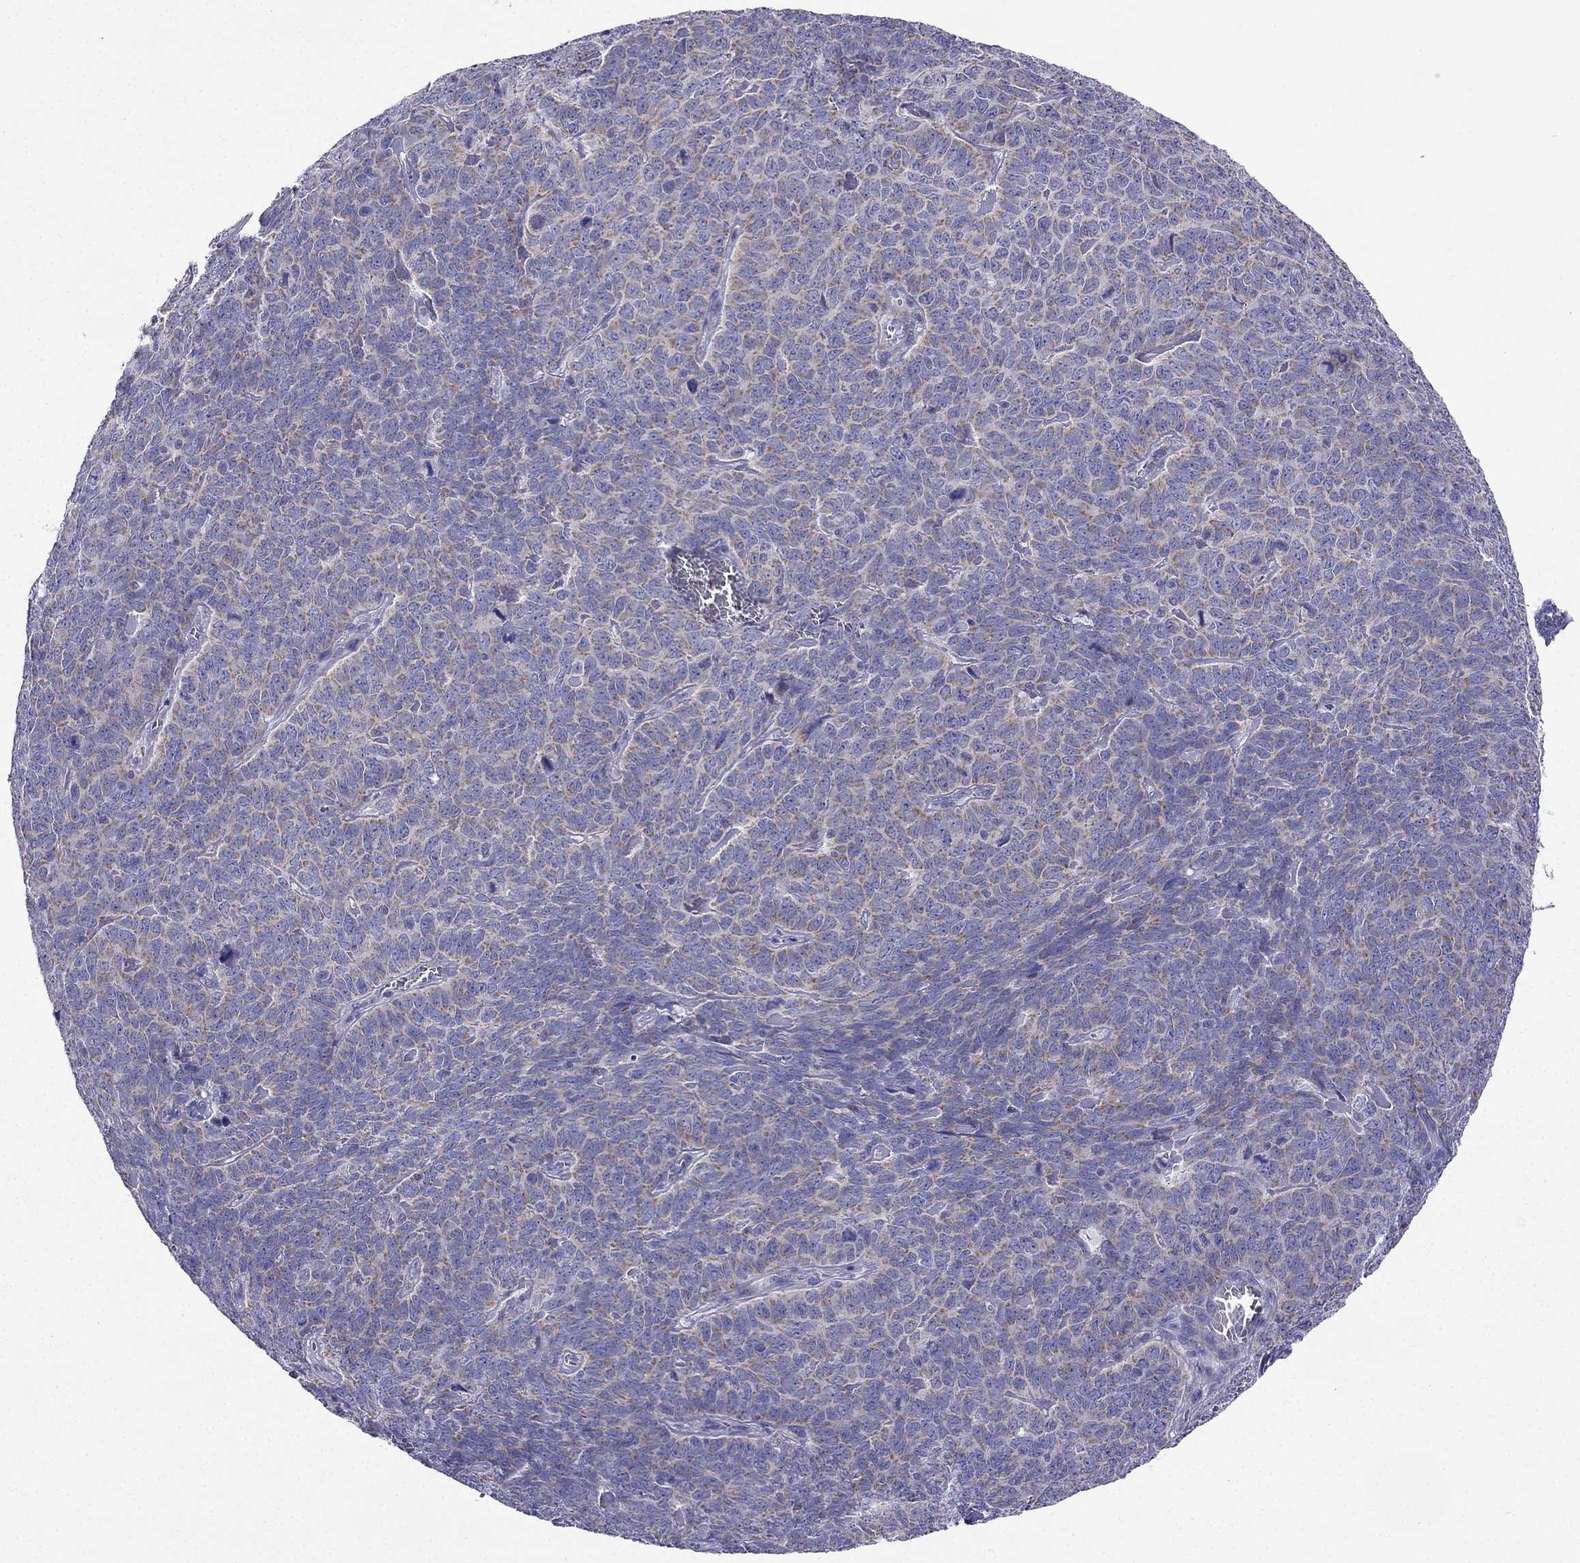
{"staining": {"intensity": "negative", "quantity": "none", "location": "none"}, "tissue": "skin cancer", "cell_type": "Tumor cells", "image_type": "cancer", "snomed": [{"axis": "morphology", "description": "Squamous cell carcinoma, NOS"}, {"axis": "topography", "description": "Skin"}, {"axis": "topography", "description": "Anal"}], "caption": "A high-resolution photomicrograph shows immunohistochemistry (IHC) staining of skin squamous cell carcinoma, which shows no significant positivity in tumor cells.", "gene": "KIF5A", "patient": {"sex": "female", "age": 51}}